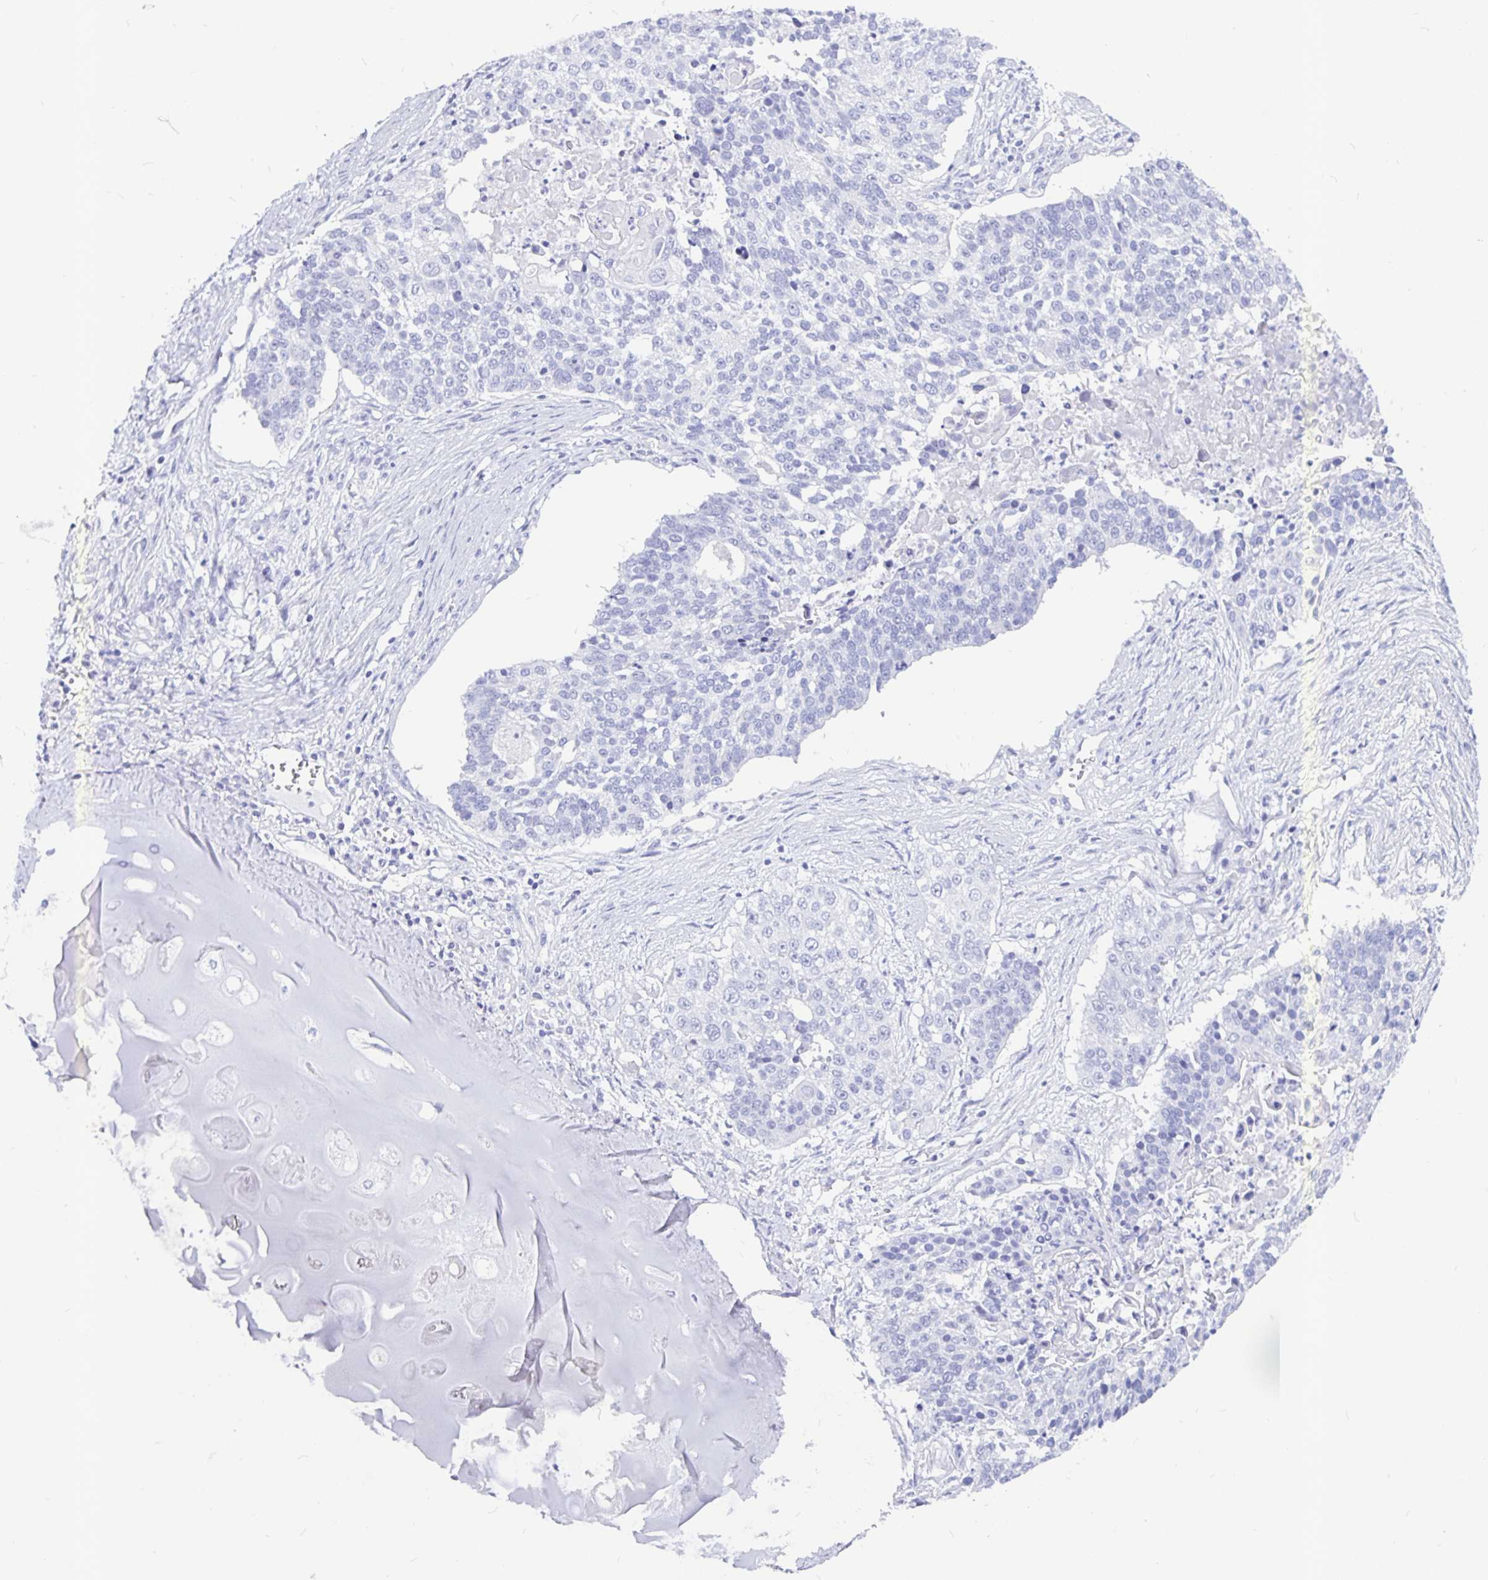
{"staining": {"intensity": "negative", "quantity": "none", "location": "none"}, "tissue": "lung cancer", "cell_type": "Tumor cells", "image_type": "cancer", "snomed": [{"axis": "morphology", "description": "Squamous cell carcinoma, NOS"}, {"axis": "morphology", "description": "Squamous cell carcinoma, metastatic, NOS"}, {"axis": "topography", "description": "Lung"}, {"axis": "topography", "description": "Pleura, NOS"}], "caption": "The photomicrograph demonstrates no staining of tumor cells in lung squamous cell carcinoma.", "gene": "ODF3B", "patient": {"sex": "male", "age": 72}}